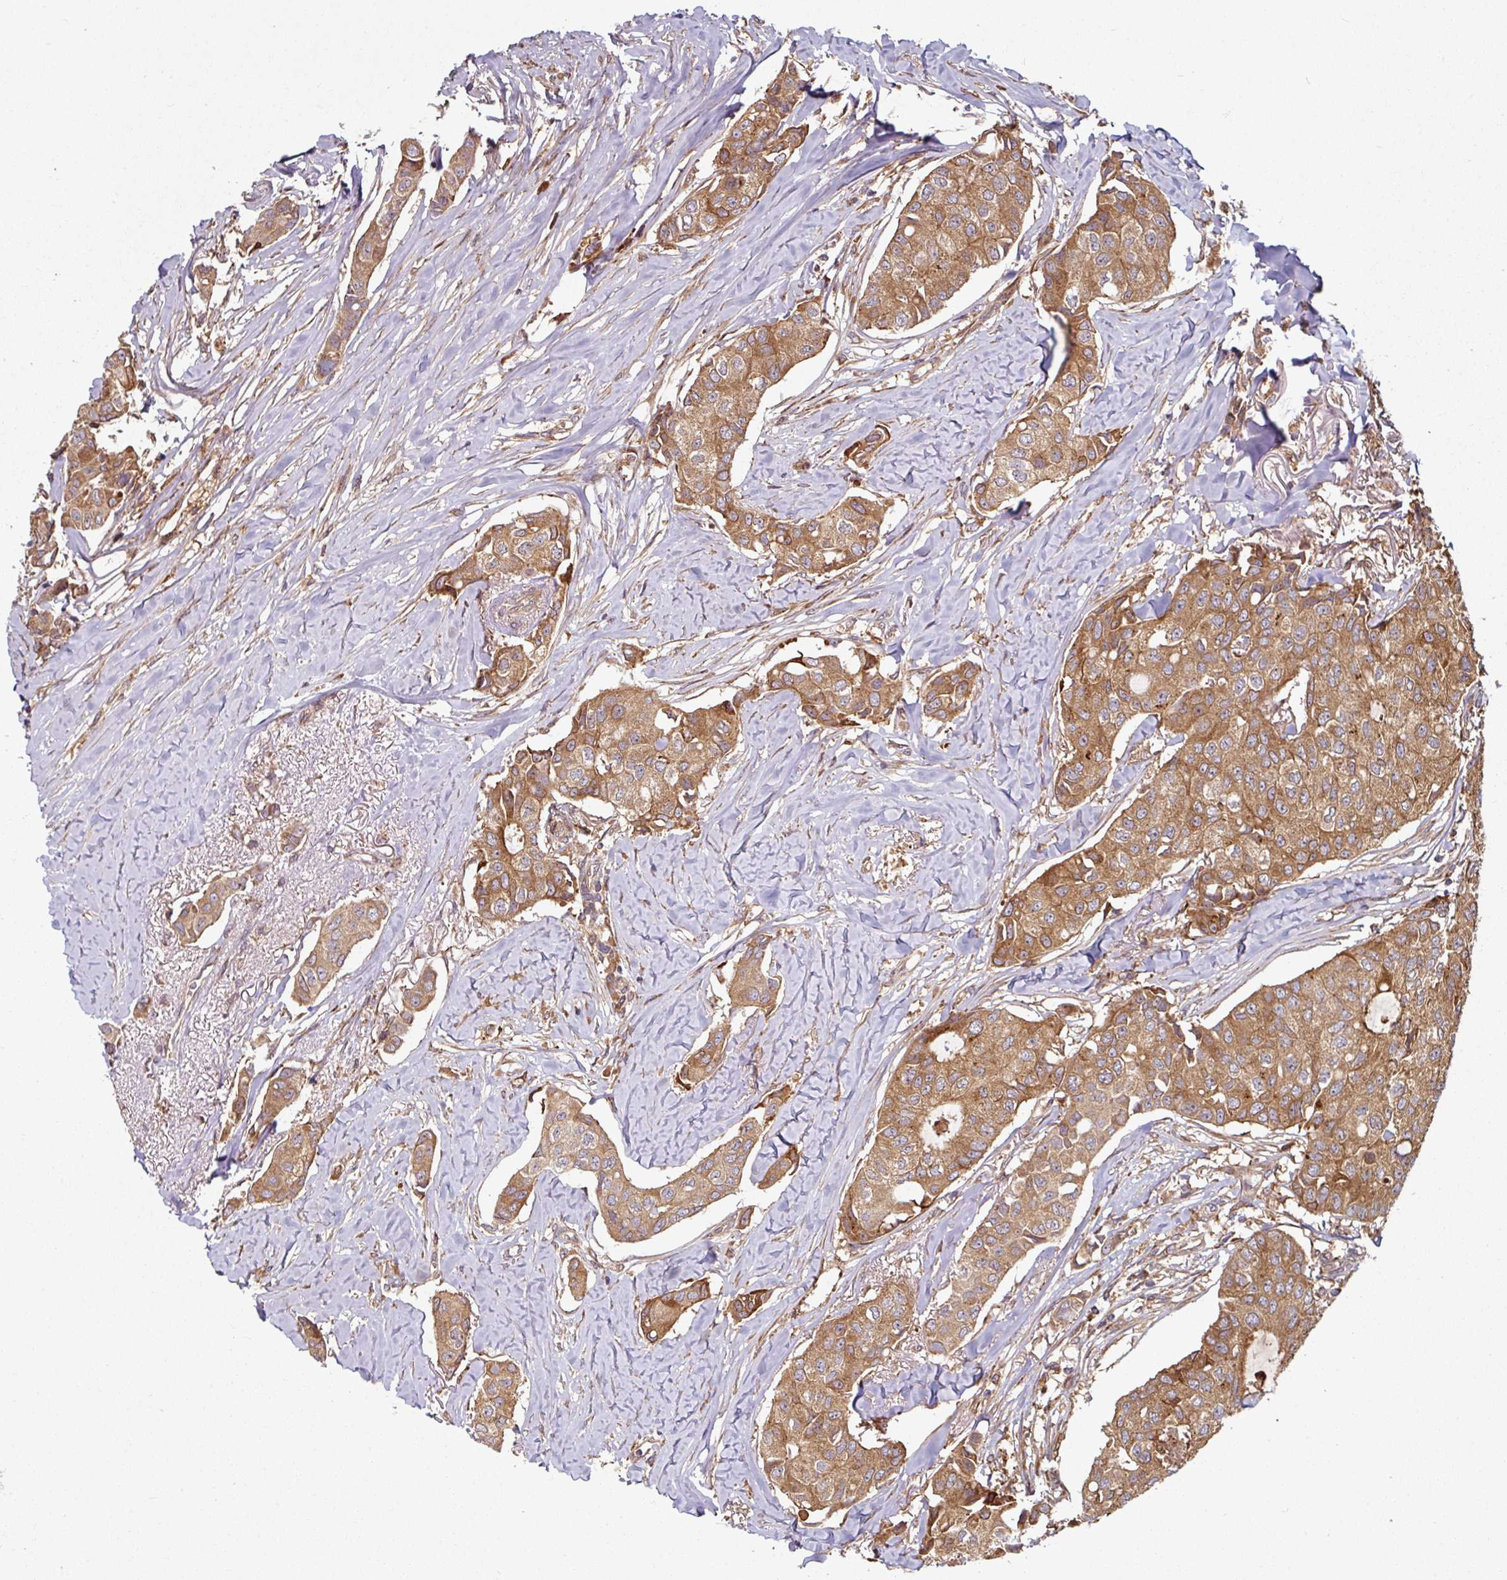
{"staining": {"intensity": "moderate", "quantity": ">75%", "location": "cytoplasmic/membranous"}, "tissue": "breast cancer", "cell_type": "Tumor cells", "image_type": "cancer", "snomed": [{"axis": "morphology", "description": "Duct carcinoma"}, {"axis": "topography", "description": "Breast"}], "caption": "Protein staining by immunohistochemistry demonstrates moderate cytoplasmic/membranous positivity in about >75% of tumor cells in intraductal carcinoma (breast). (Brightfield microscopy of DAB IHC at high magnification).", "gene": "RAB5A", "patient": {"sex": "female", "age": 80}}